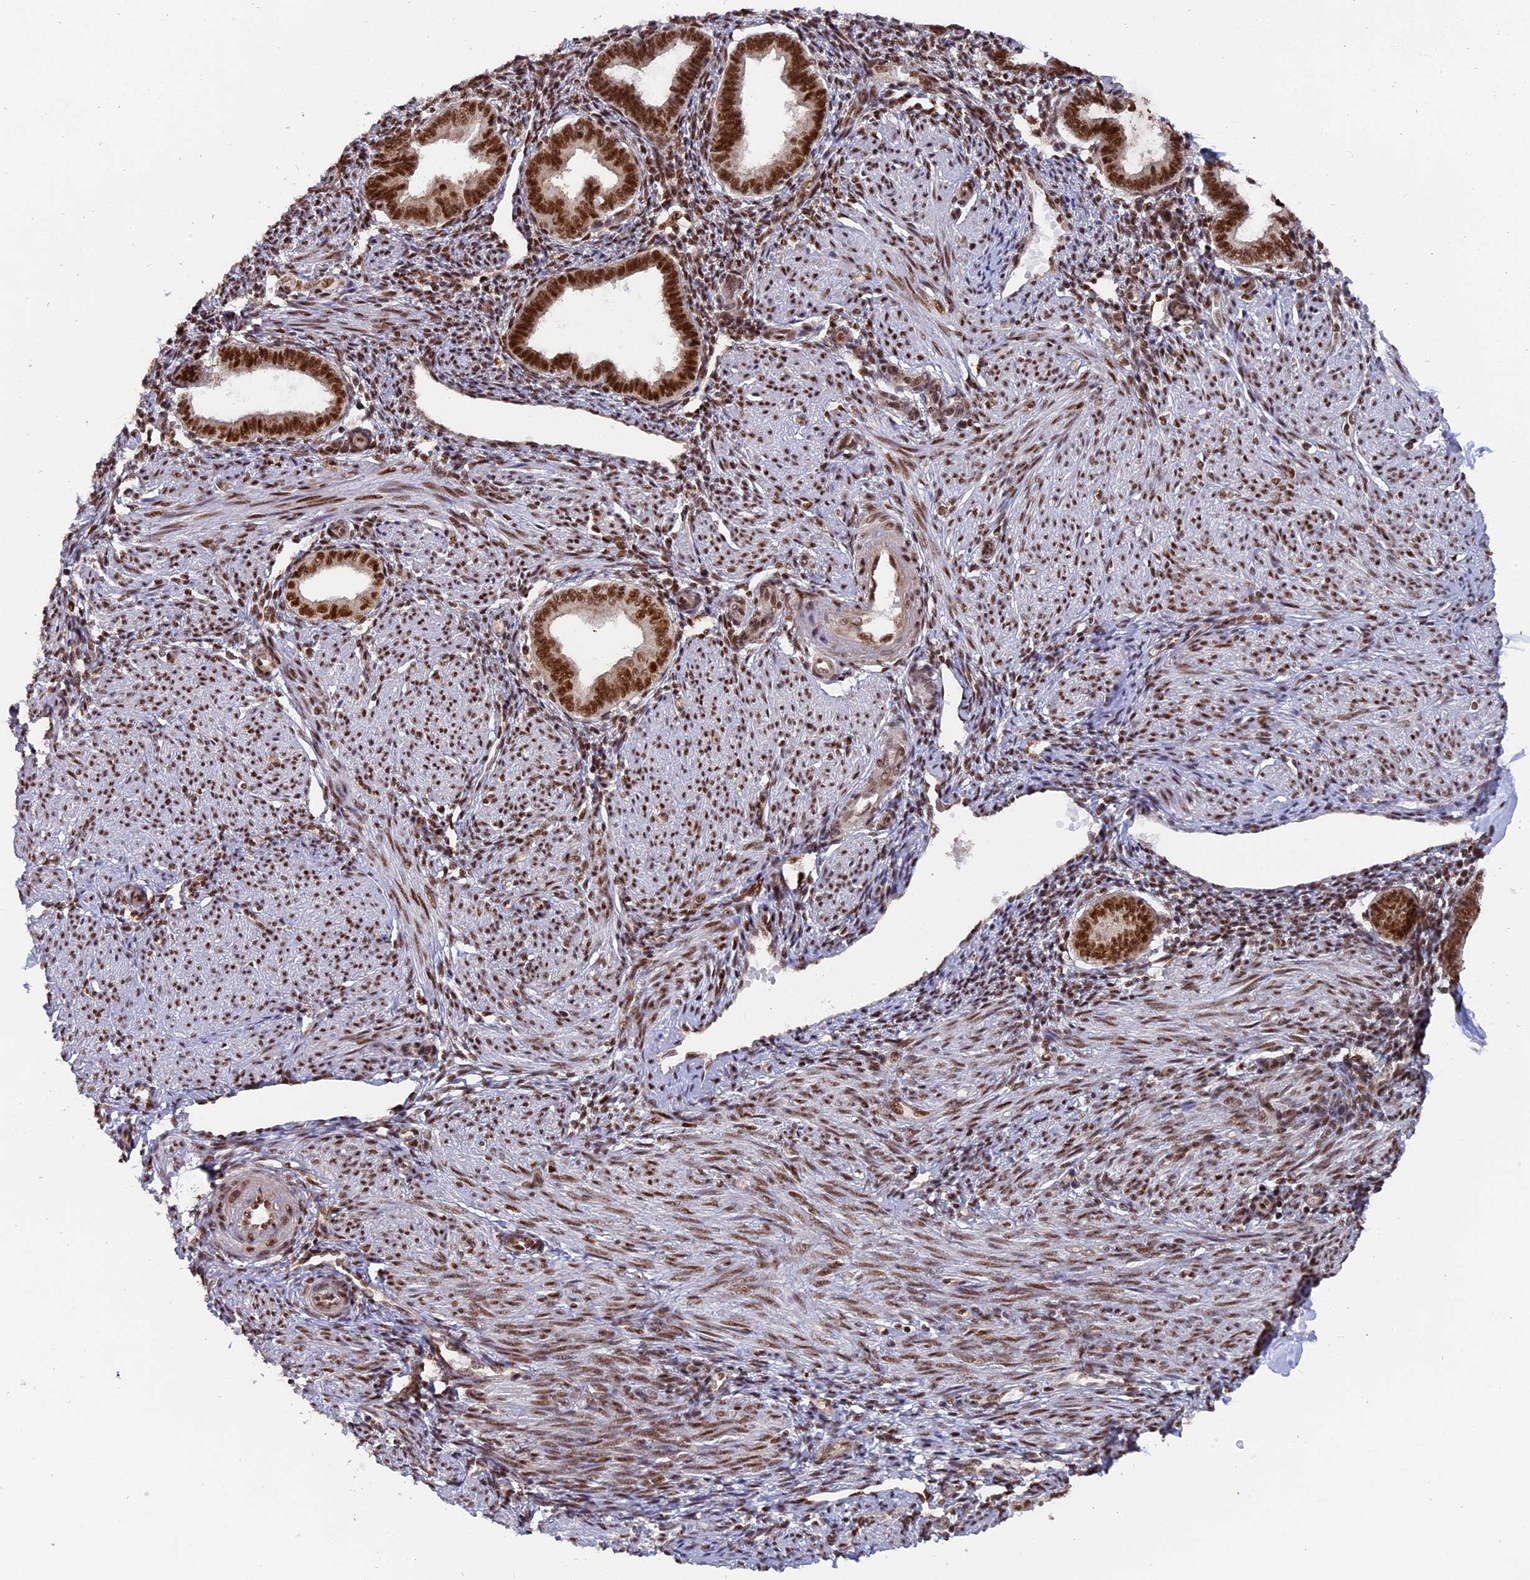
{"staining": {"intensity": "moderate", "quantity": "25%-75%", "location": "nuclear"}, "tissue": "endometrium", "cell_type": "Cells in endometrial stroma", "image_type": "normal", "snomed": [{"axis": "morphology", "description": "Normal tissue, NOS"}, {"axis": "topography", "description": "Endometrium"}], "caption": "An IHC micrograph of unremarkable tissue is shown. Protein staining in brown labels moderate nuclear positivity in endometrium within cells in endometrial stroma.", "gene": "RAMACL", "patient": {"sex": "female", "age": 53}}